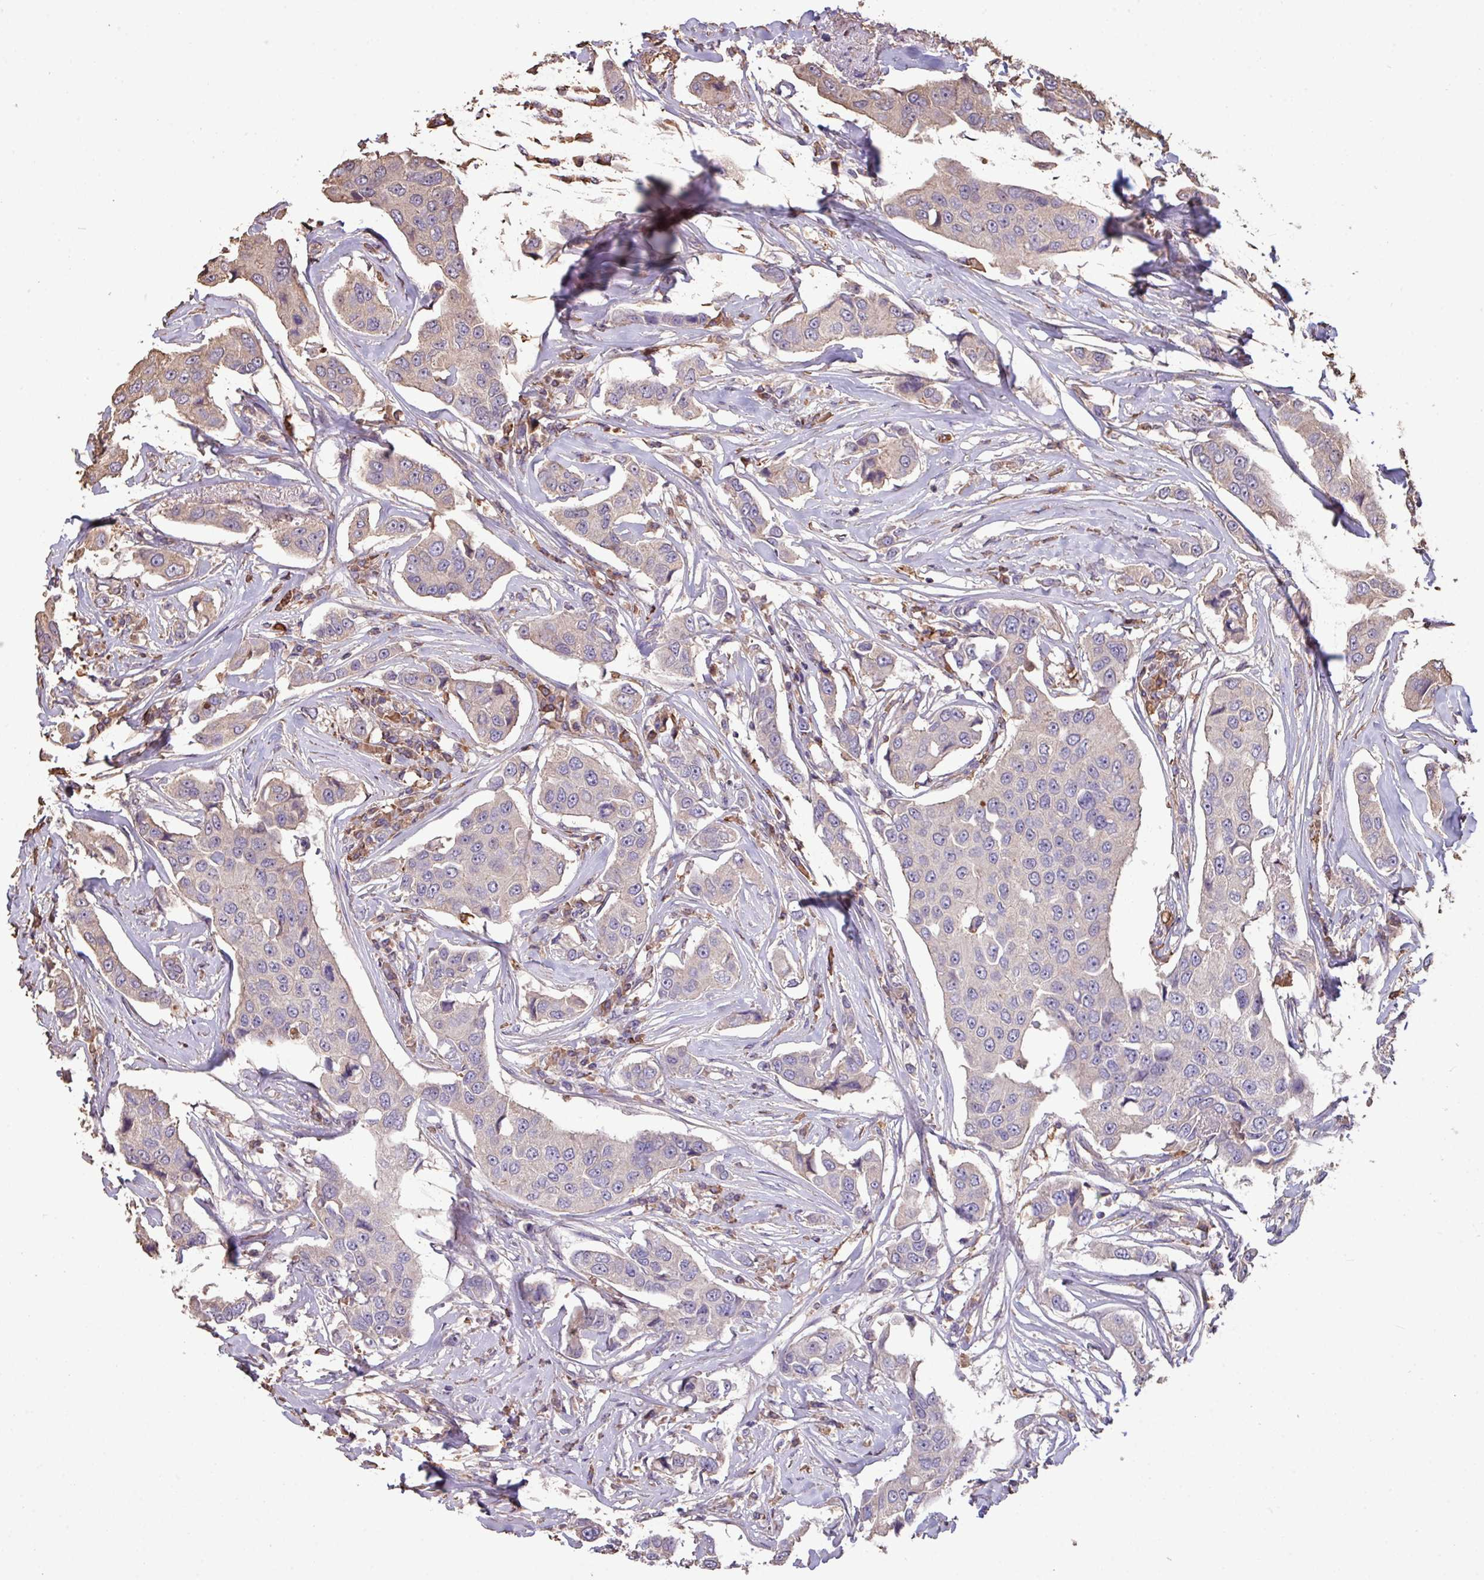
{"staining": {"intensity": "weak", "quantity": "<25%", "location": "cytoplasmic/membranous"}, "tissue": "breast cancer", "cell_type": "Tumor cells", "image_type": "cancer", "snomed": [{"axis": "morphology", "description": "Duct carcinoma"}, {"axis": "topography", "description": "Breast"}], "caption": "This is an IHC image of breast cancer. There is no staining in tumor cells.", "gene": "CAMK2B", "patient": {"sex": "female", "age": 80}}